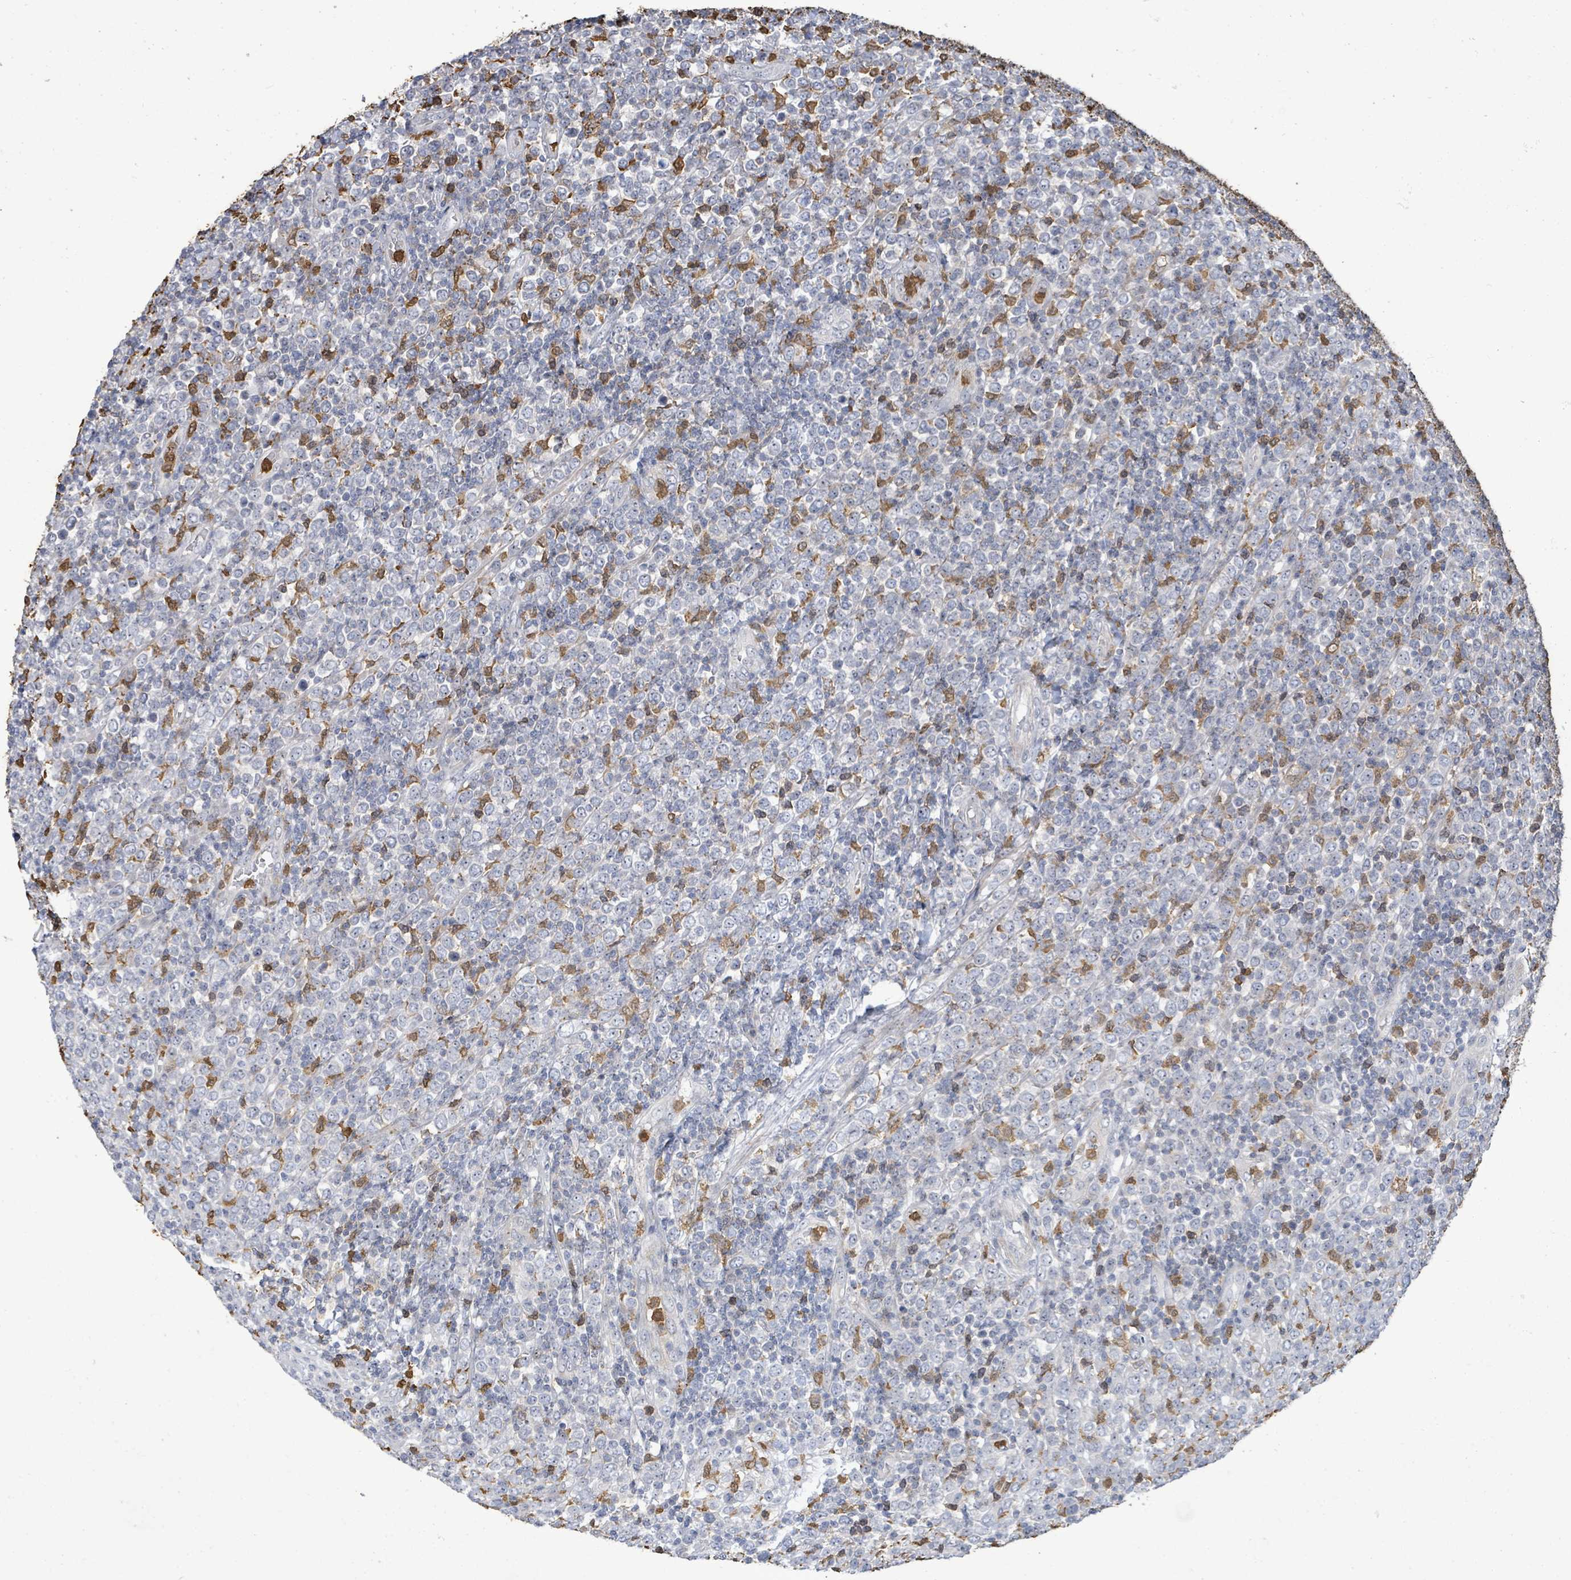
{"staining": {"intensity": "negative", "quantity": "none", "location": "none"}, "tissue": "lymphoma", "cell_type": "Tumor cells", "image_type": "cancer", "snomed": [{"axis": "morphology", "description": "Malignant lymphoma, non-Hodgkin's type, High grade"}, {"axis": "topography", "description": "Soft tissue"}], "caption": "This is a photomicrograph of immunohistochemistry (IHC) staining of high-grade malignant lymphoma, non-Hodgkin's type, which shows no positivity in tumor cells.", "gene": "FAM210A", "patient": {"sex": "female", "age": 56}}